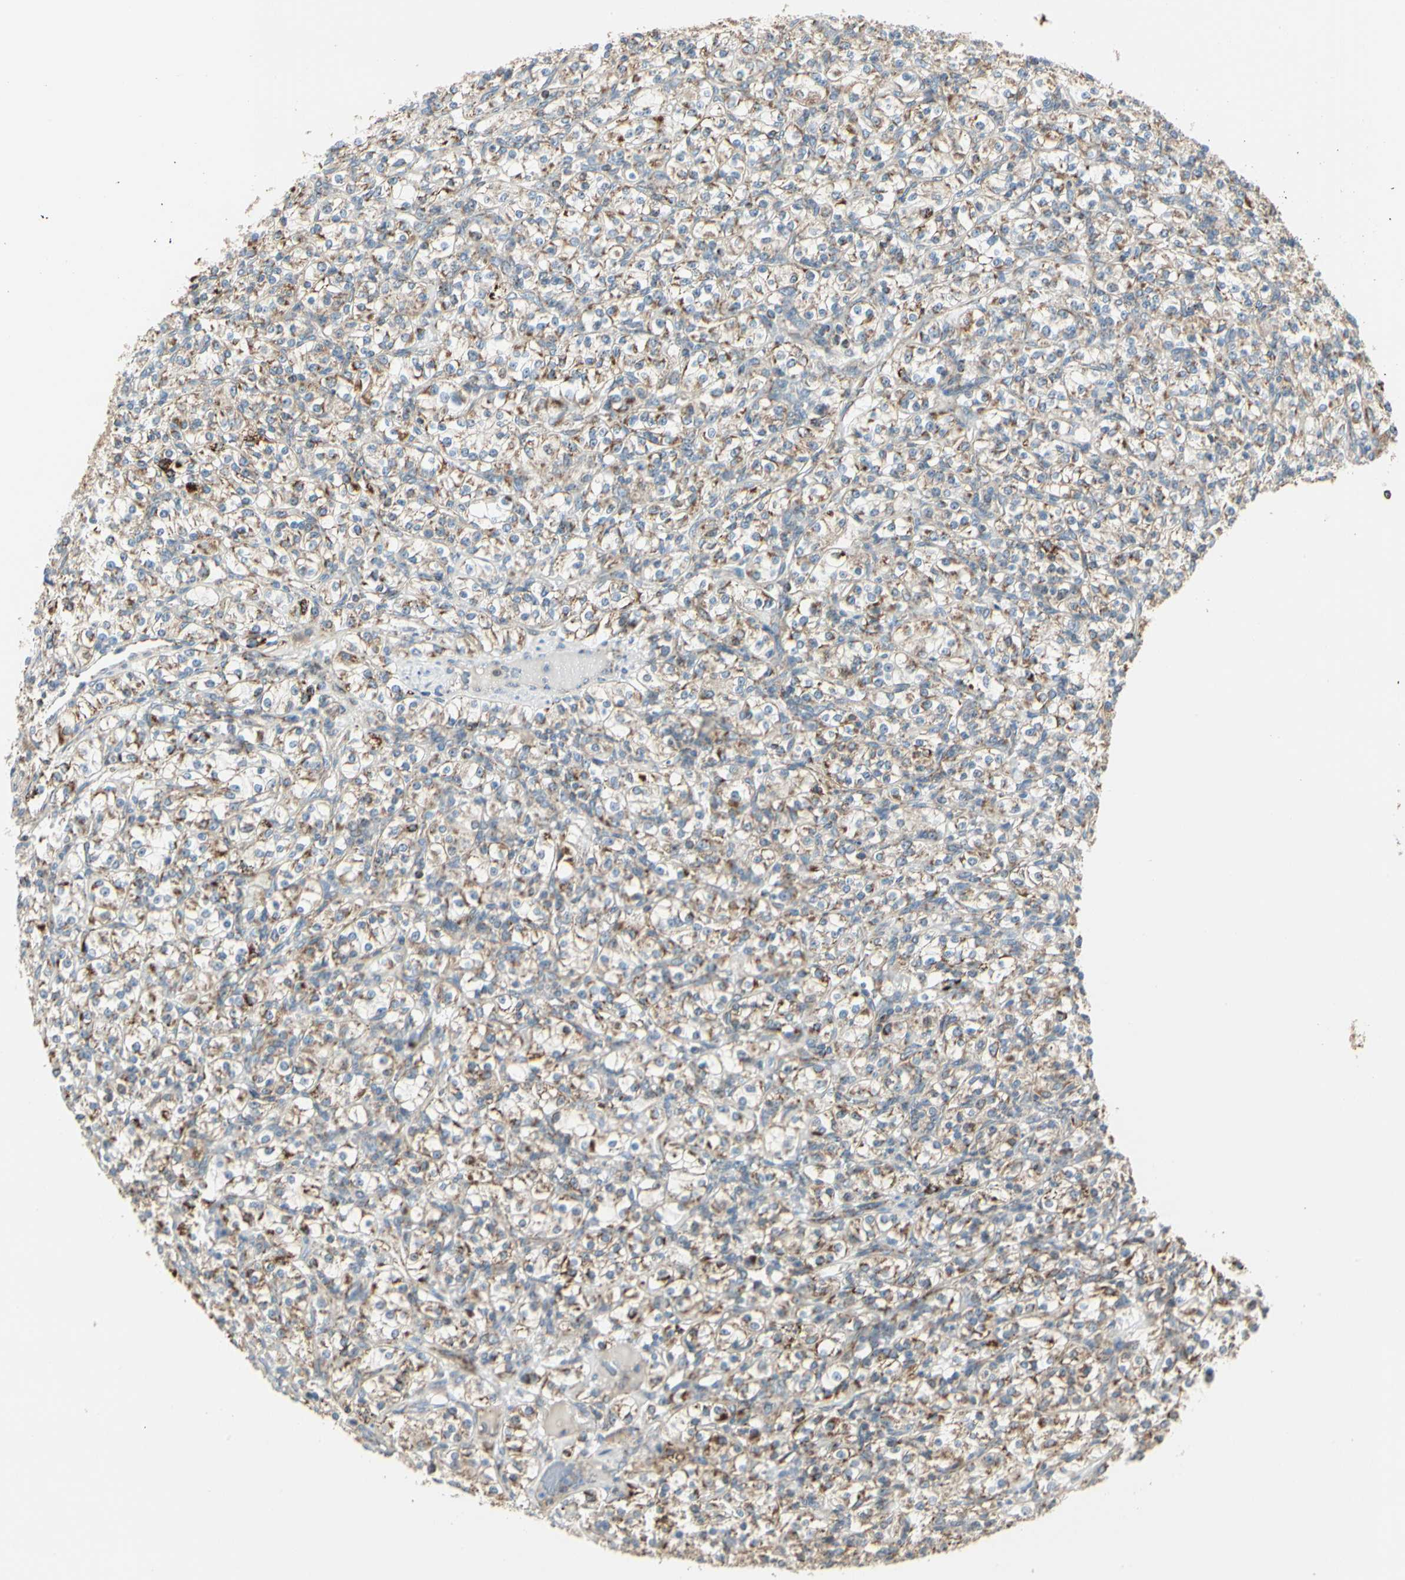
{"staining": {"intensity": "moderate", "quantity": "25%-75%", "location": "cytoplasmic/membranous"}, "tissue": "renal cancer", "cell_type": "Tumor cells", "image_type": "cancer", "snomed": [{"axis": "morphology", "description": "Adenocarcinoma, NOS"}, {"axis": "topography", "description": "Kidney"}], "caption": "A medium amount of moderate cytoplasmic/membranous expression is seen in approximately 25%-75% of tumor cells in renal cancer tissue.", "gene": "ANKS6", "patient": {"sex": "male", "age": 77}}